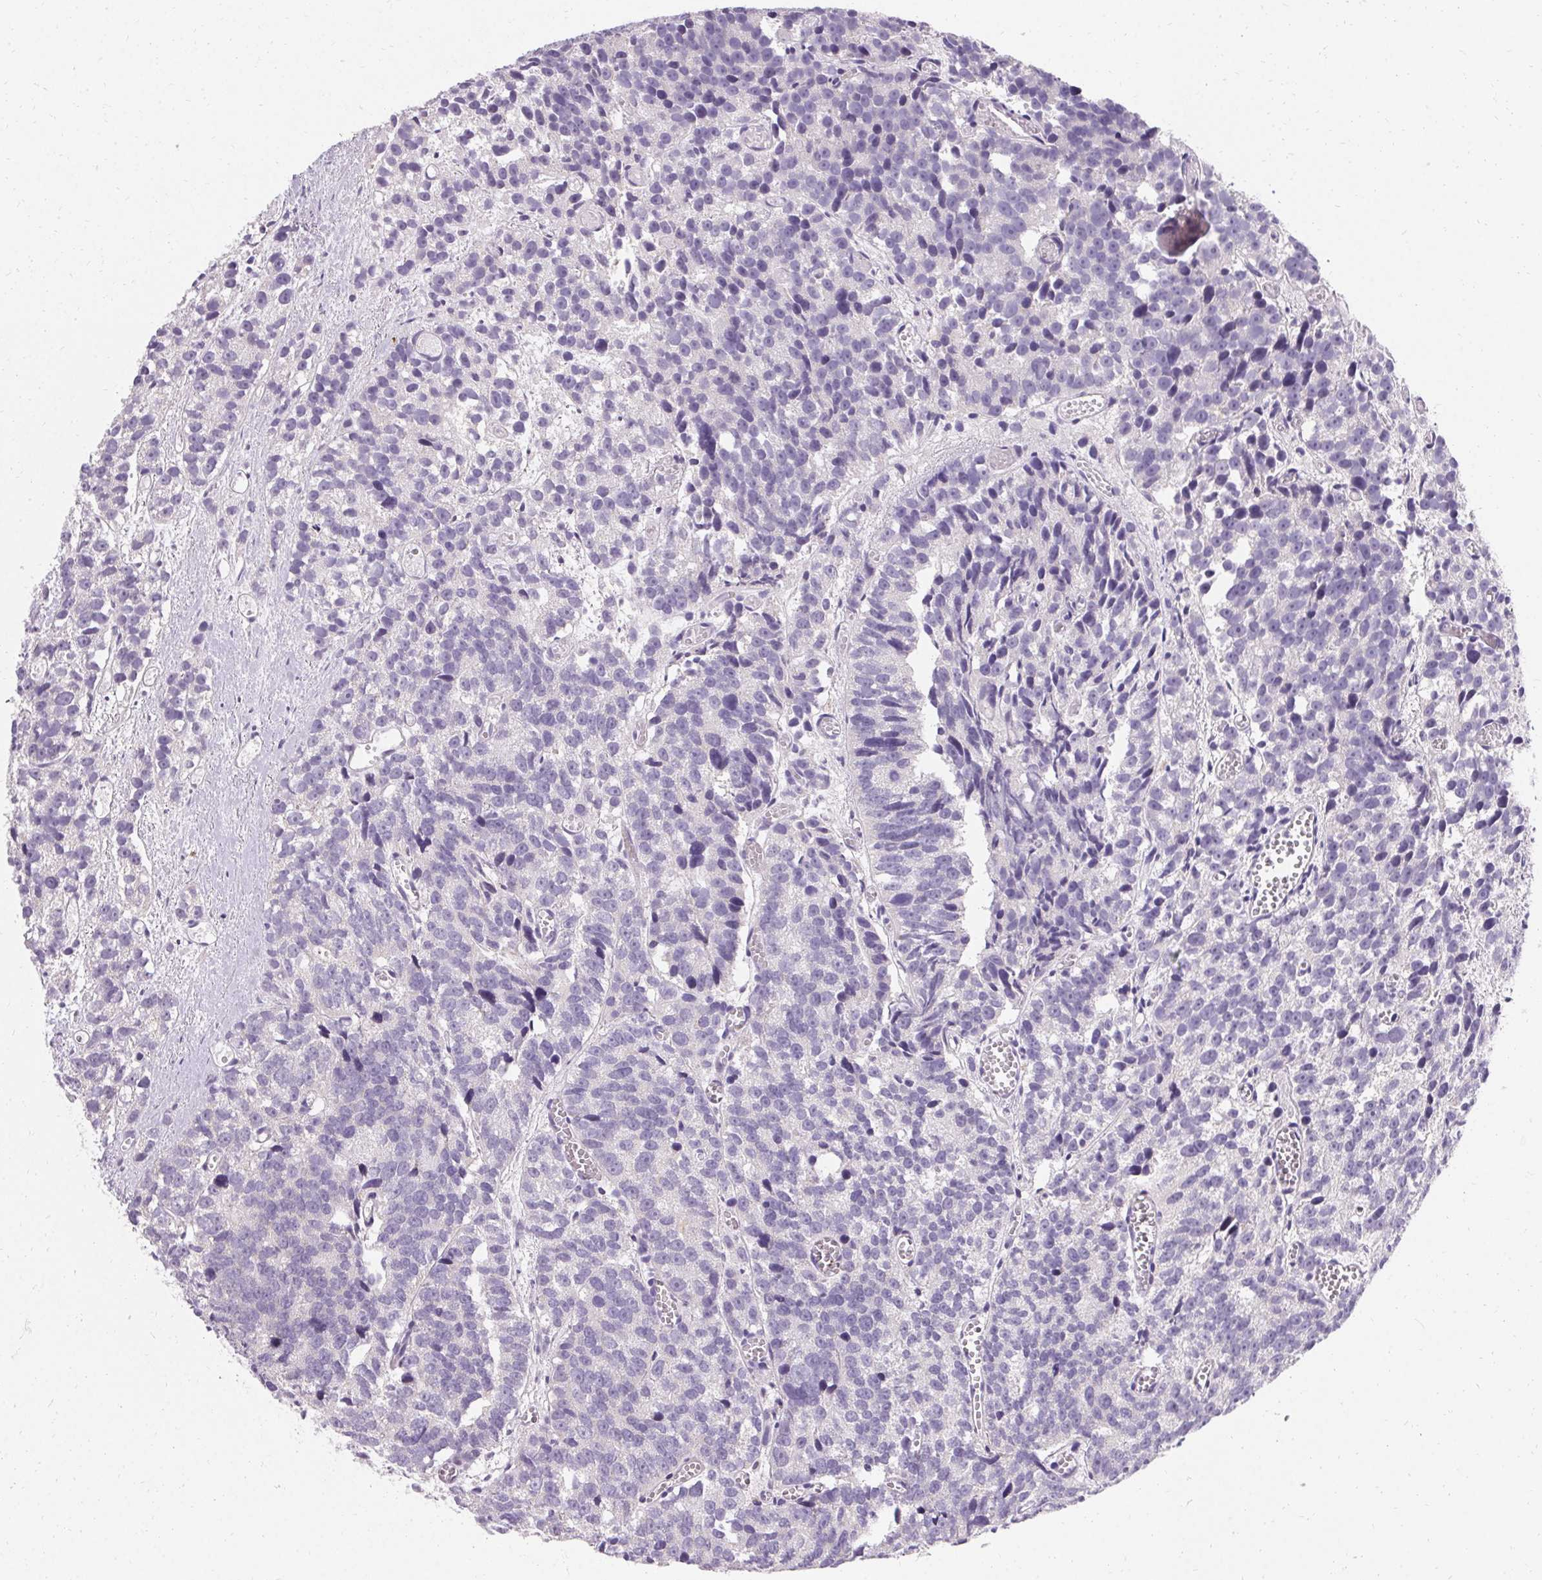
{"staining": {"intensity": "negative", "quantity": "none", "location": "none"}, "tissue": "prostate cancer", "cell_type": "Tumor cells", "image_type": "cancer", "snomed": [{"axis": "morphology", "description": "Adenocarcinoma, High grade"}, {"axis": "topography", "description": "Prostate"}], "caption": "This is an IHC photomicrograph of human prostate cancer (adenocarcinoma (high-grade)). There is no expression in tumor cells.", "gene": "TRIP13", "patient": {"sex": "male", "age": 77}}